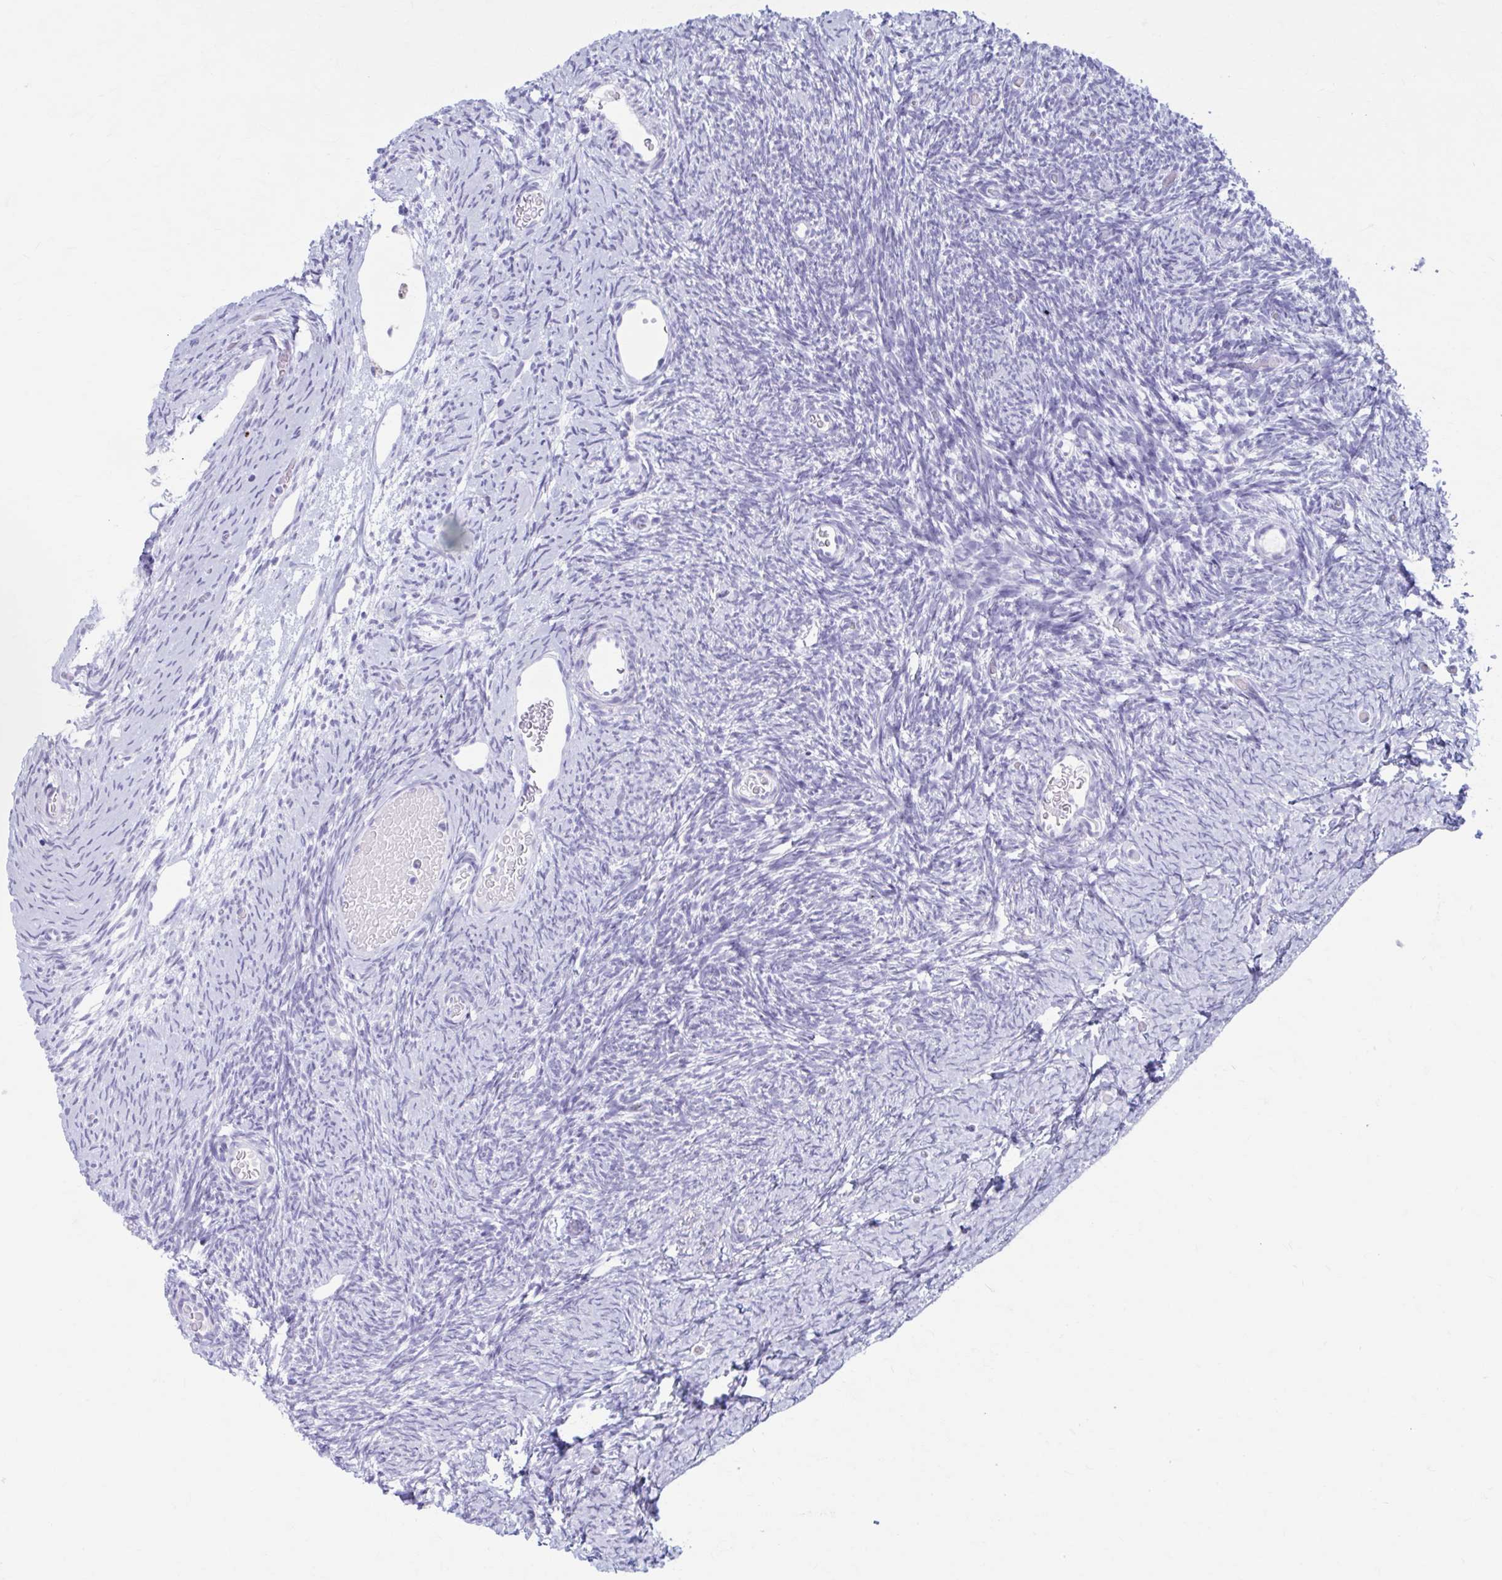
{"staining": {"intensity": "negative", "quantity": "none", "location": "none"}, "tissue": "ovary", "cell_type": "Ovarian stroma cells", "image_type": "normal", "snomed": [{"axis": "morphology", "description": "Normal tissue, NOS"}, {"axis": "topography", "description": "Ovary"}], "caption": "Immunohistochemistry (IHC) image of unremarkable ovary stained for a protein (brown), which demonstrates no expression in ovarian stroma cells. The staining is performed using DAB brown chromogen with nuclei counter-stained in using hematoxylin.", "gene": "KCNE2", "patient": {"sex": "female", "age": 39}}